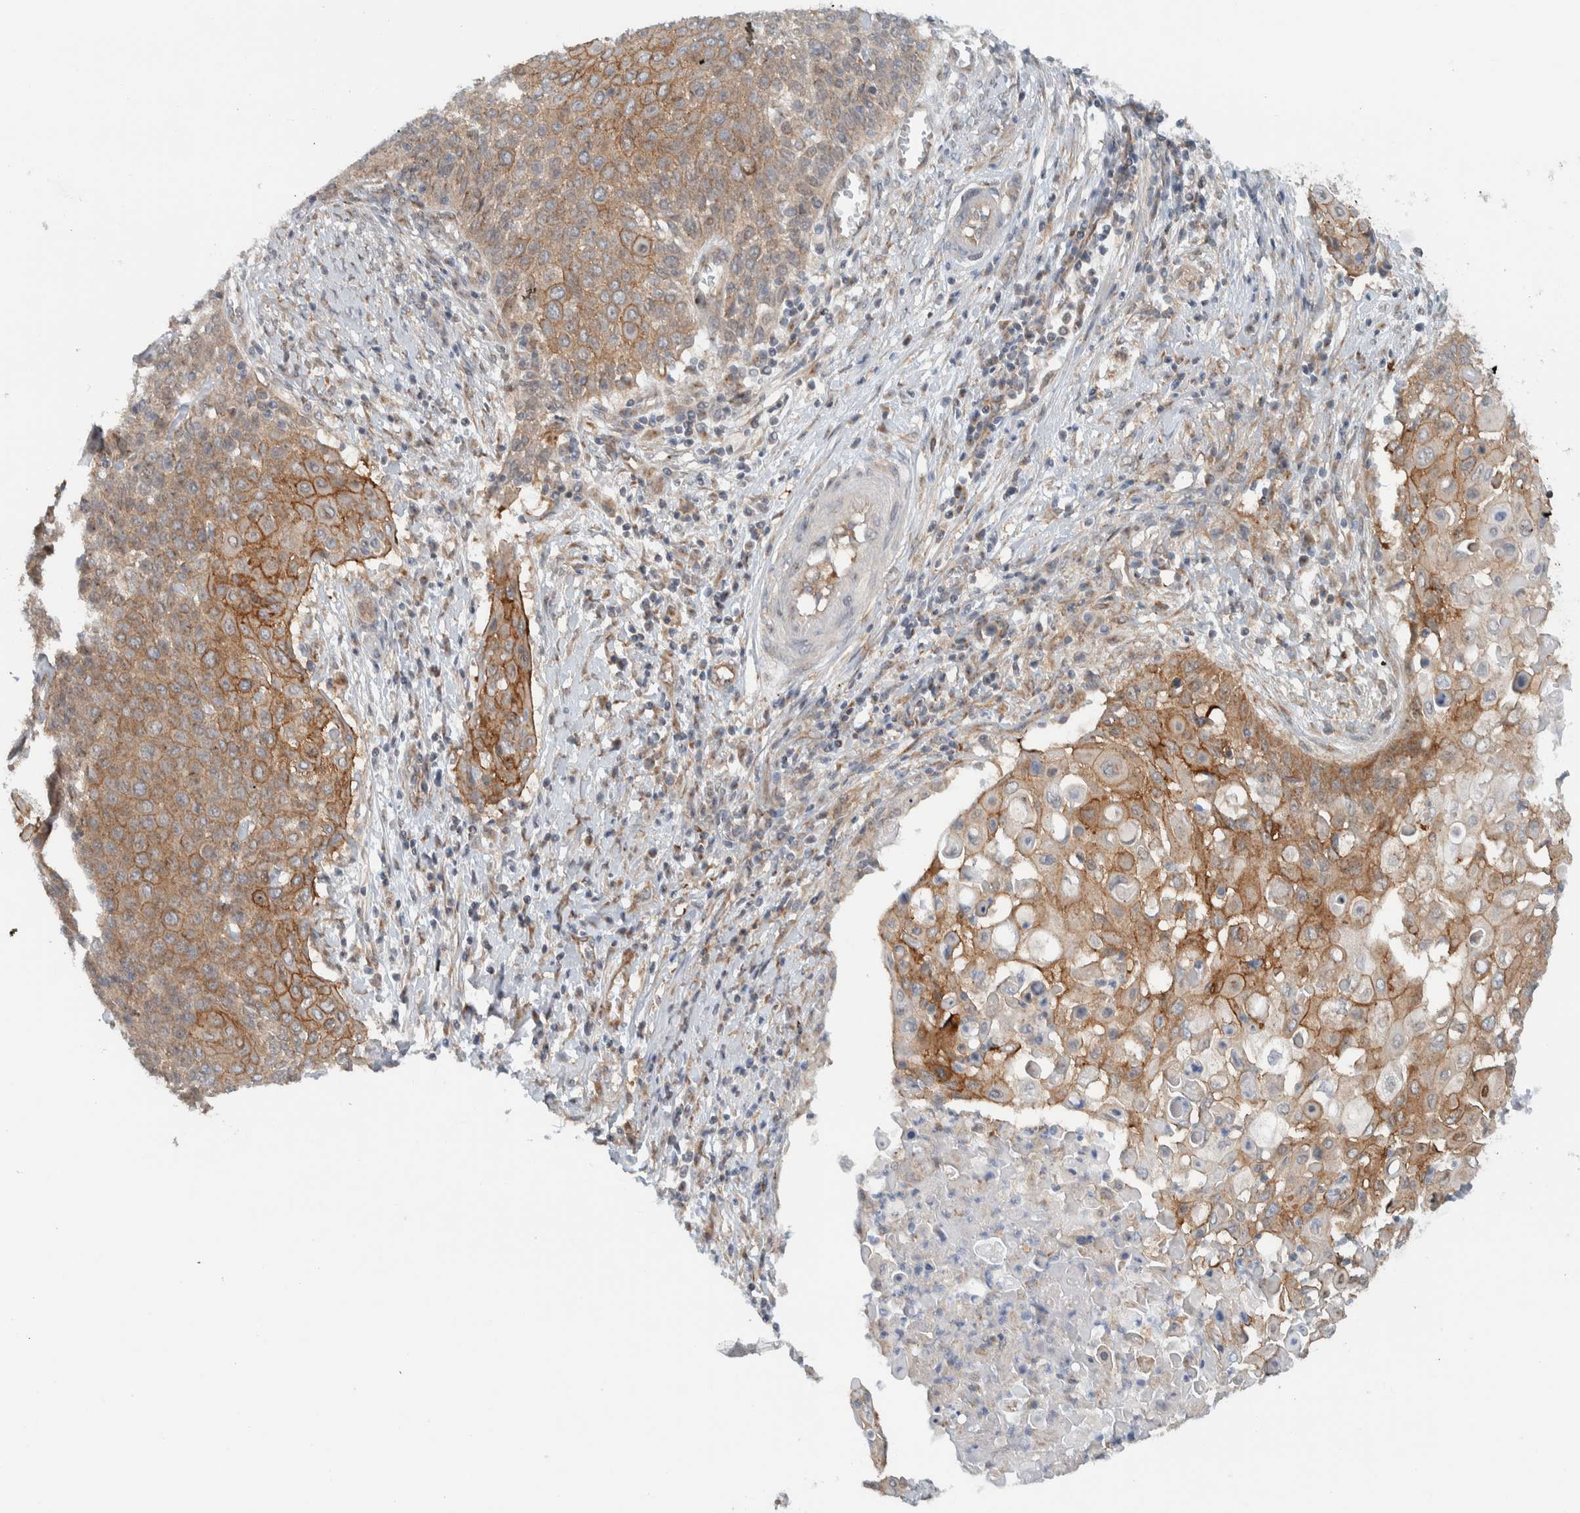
{"staining": {"intensity": "moderate", "quantity": ">75%", "location": "cytoplasmic/membranous"}, "tissue": "cervical cancer", "cell_type": "Tumor cells", "image_type": "cancer", "snomed": [{"axis": "morphology", "description": "Squamous cell carcinoma, NOS"}, {"axis": "topography", "description": "Cervix"}], "caption": "Squamous cell carcinoma (cervical) stained with DAB (3,3'-diaminobenzidine) IHC exhibits medium levels of moderate cytoplasmic/membranous expression in approximately >75% of tumor cells.", "gene": "RERE", "patient": {"sex": "female", "age": 39}}